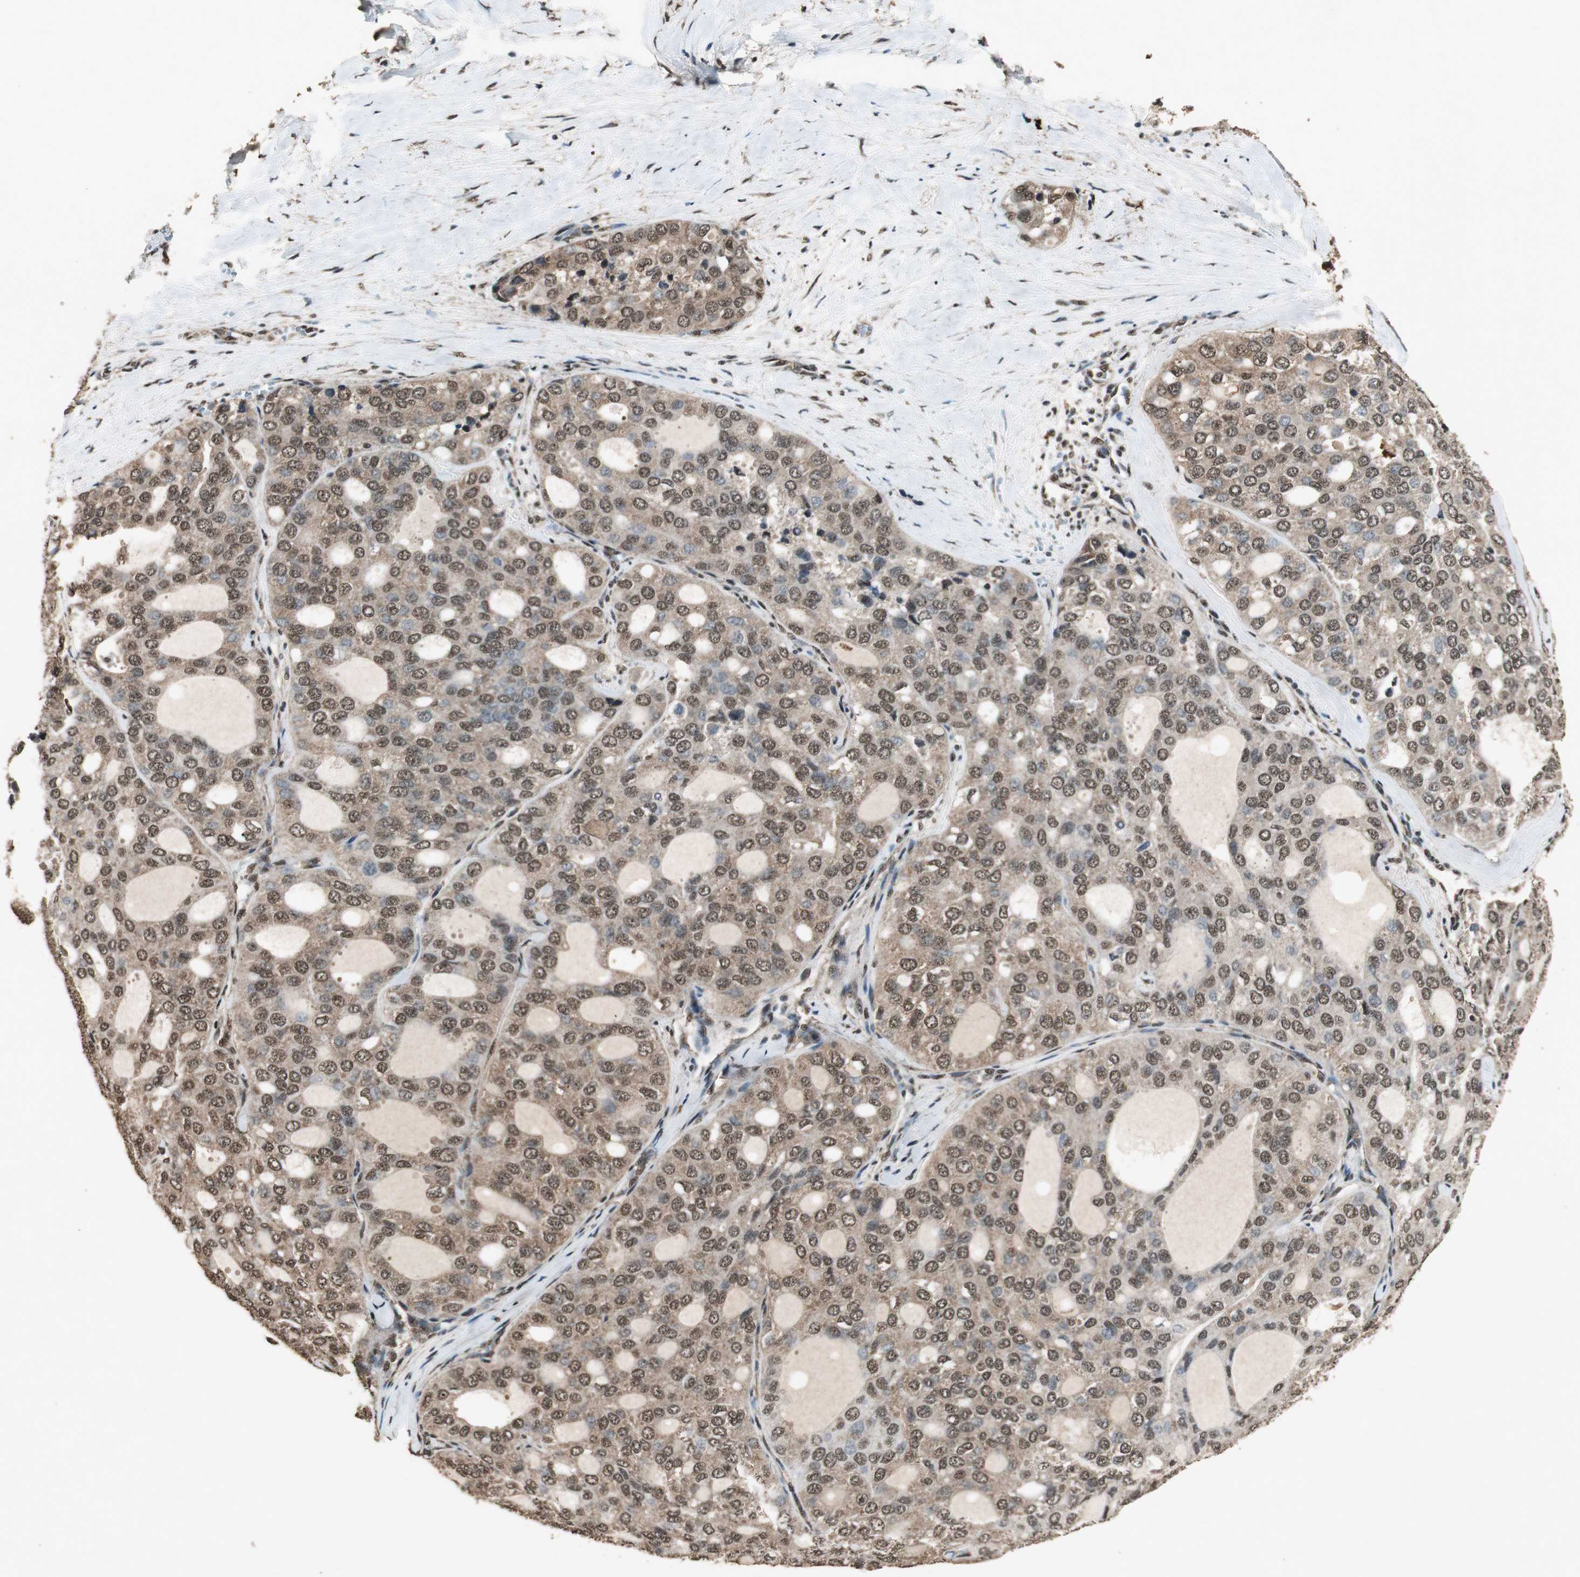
{"staining": {"intensity": "moderate", "quantity": ">75%", "location": "cytoplasmic/membranous,nuclear"}, "tissue": "thyroid cancer", "cell_type": "Tumor cells", "image_type": "cancer", "snomed": [{"axis": "morphology", "description": "Follicular adenoma carcinoma, NOS"}, {"axis": "topography", "description": "Thyroid gland"}], "caption": "Thyroid cancer (follicular adenoma carcinoma) tissue exhibits moderate cytoplasmic/membranous and nuclear staining in about >75% of tumor cells, visualized by immunohistochemistry.", "gene": "PPP1R13B", "patient": {"sex": "male", "age": 75}}